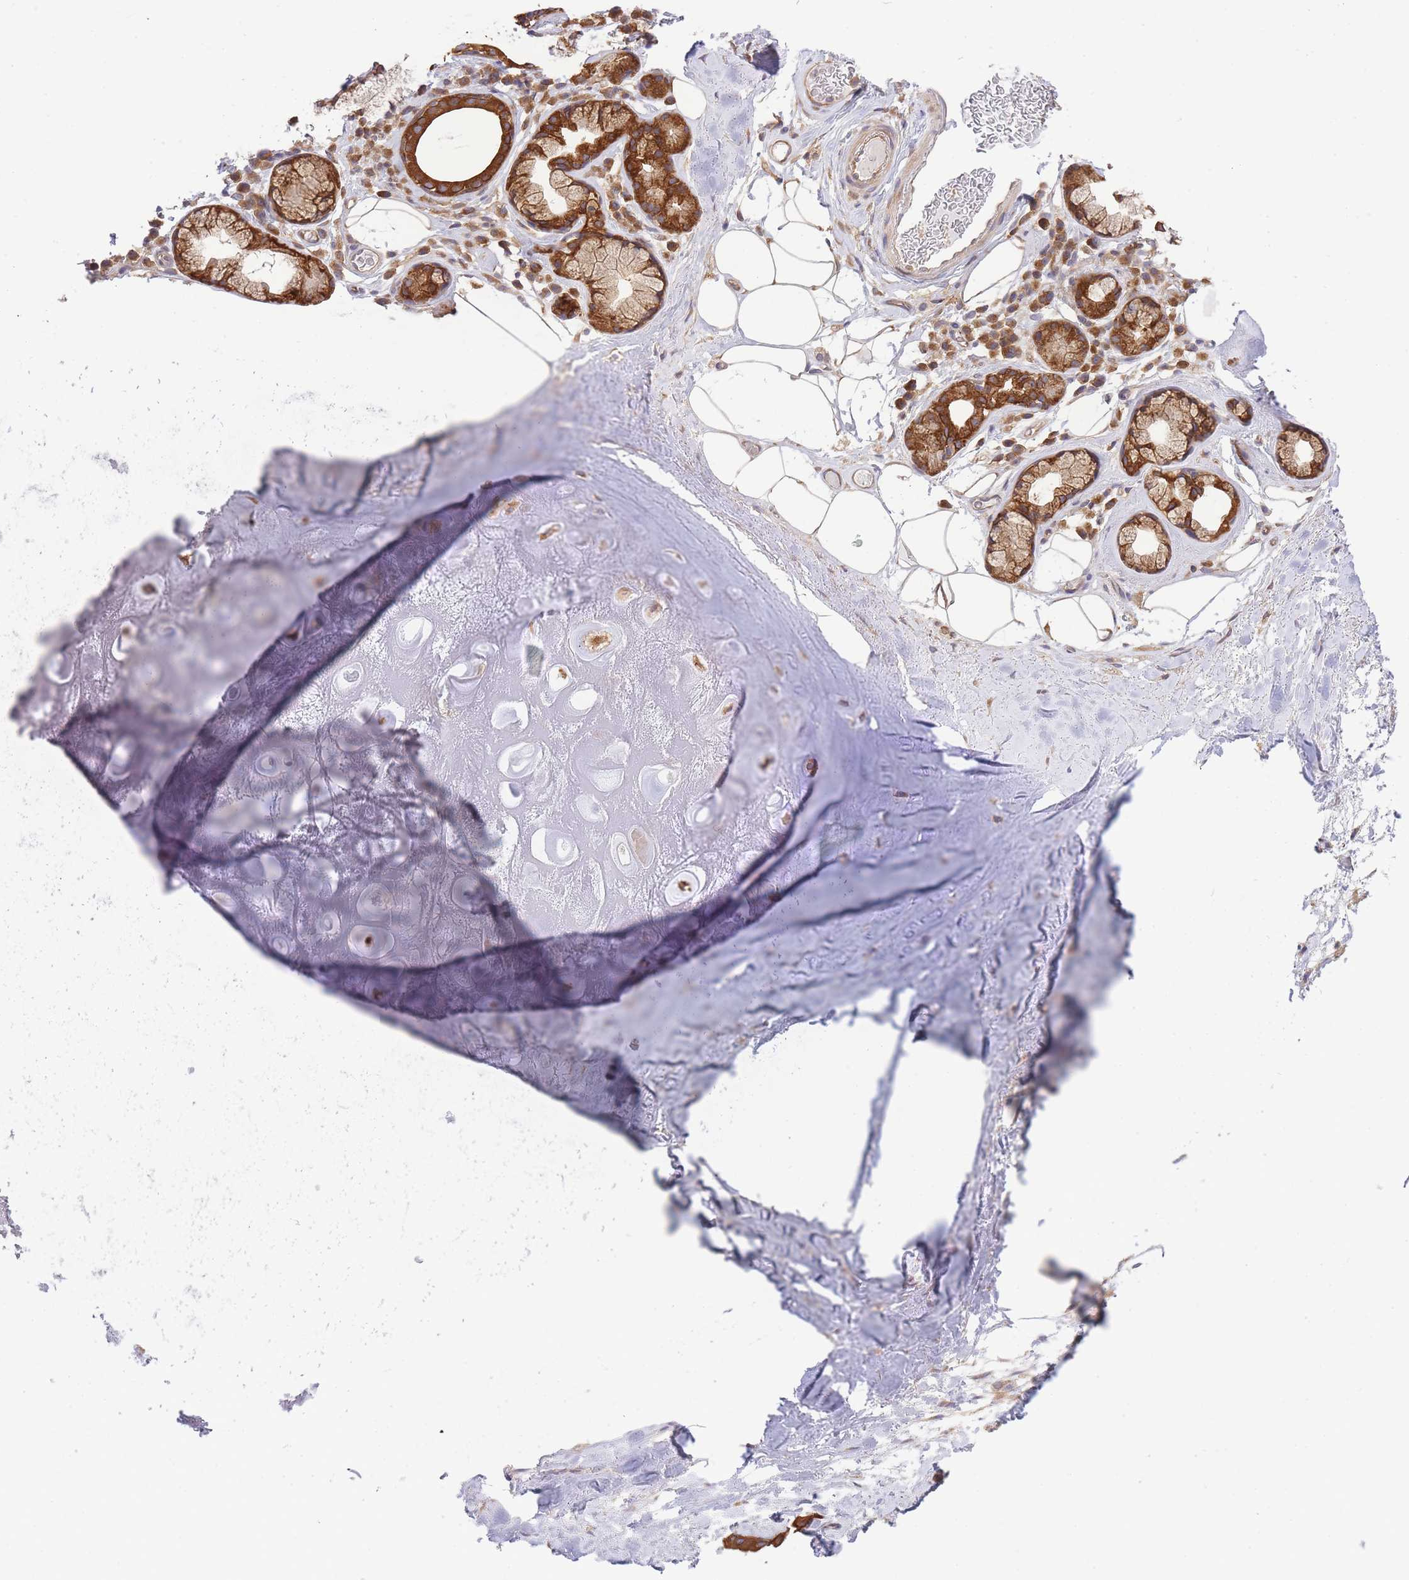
{"staining": {"intensity": "moderate", "quantity": "<25%", "location": "cytoplasmic/membranous"}, "tissue": "adipose tissue", "cell_type": "Adipocytes", "image_type": "normal", "snomed": [{"axis": "morphology", "description": "Normal tissue, NOS"}, {"axis": "topography", "description": "Cartilage tissue"}], "caption": "Immunohistochemistry (IHC) photomicrograph of unremarkable adipose tissue stained for a protein (brown), which exhibits low levels of moderate cytoplasmic/membranous expression in approximately <25% of adipocytes.", "gene": "EIF2B2", "patient": {"sex": "male", "age": 81}}